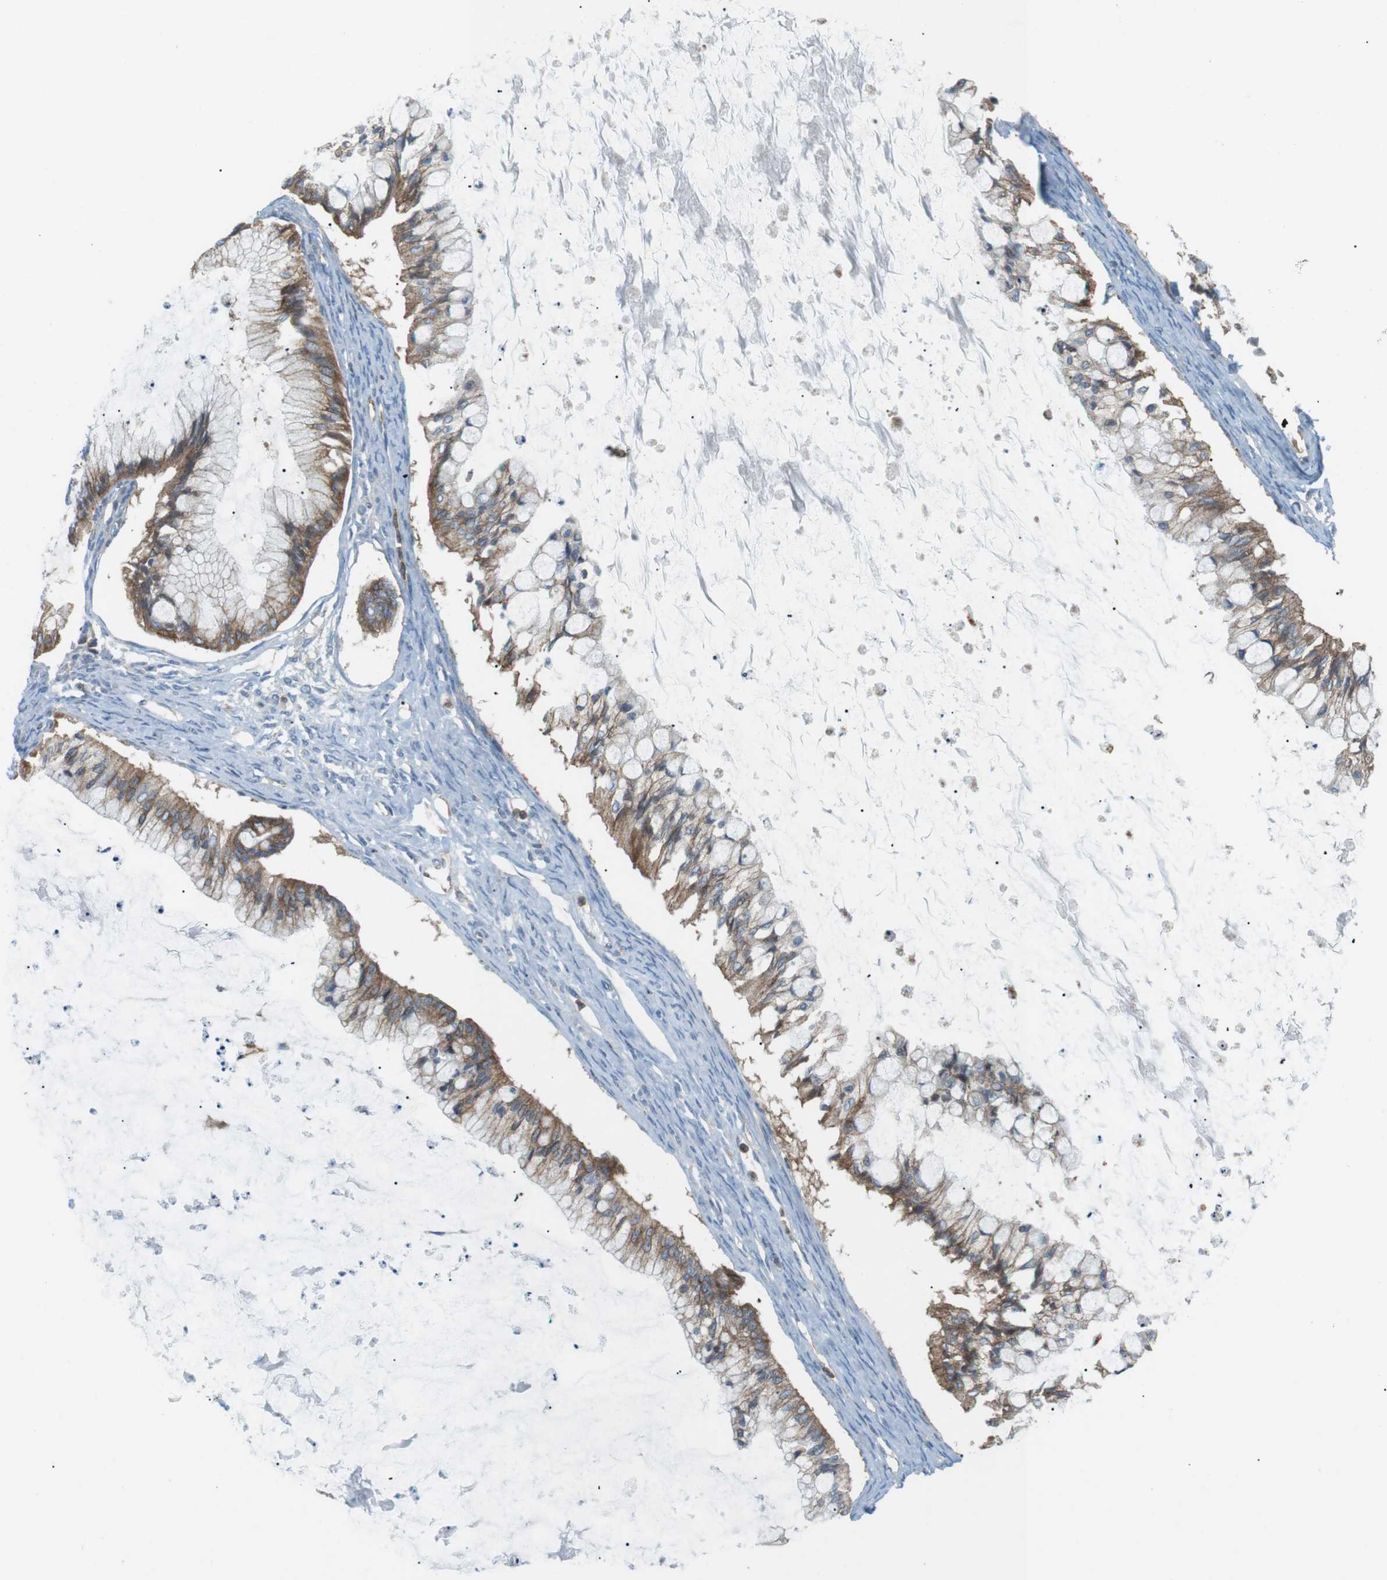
{"staining": {"intensity": "moderate", "quantity": ">75%", "location": "cytoplasmic/membranous"}, "tissue": "ovarian cancer", "cell_type": "Tumor cells", "image_type": "cancer", "snomed": [{"axis": "morphology", "description": "Cystadenocarcinoma, mucinous, NOS"}, {"axis": "topography", "description": "Ovary"}], "caption": "This is a micrograph of IHC staining of ovarian cancer (mucinous cystadenocarcinoma), which shows moderate staining in the cytoplasmic/membranous of tumor cells.", "gene": "FLII", "patient": {"sex": "female", "age": 57}}